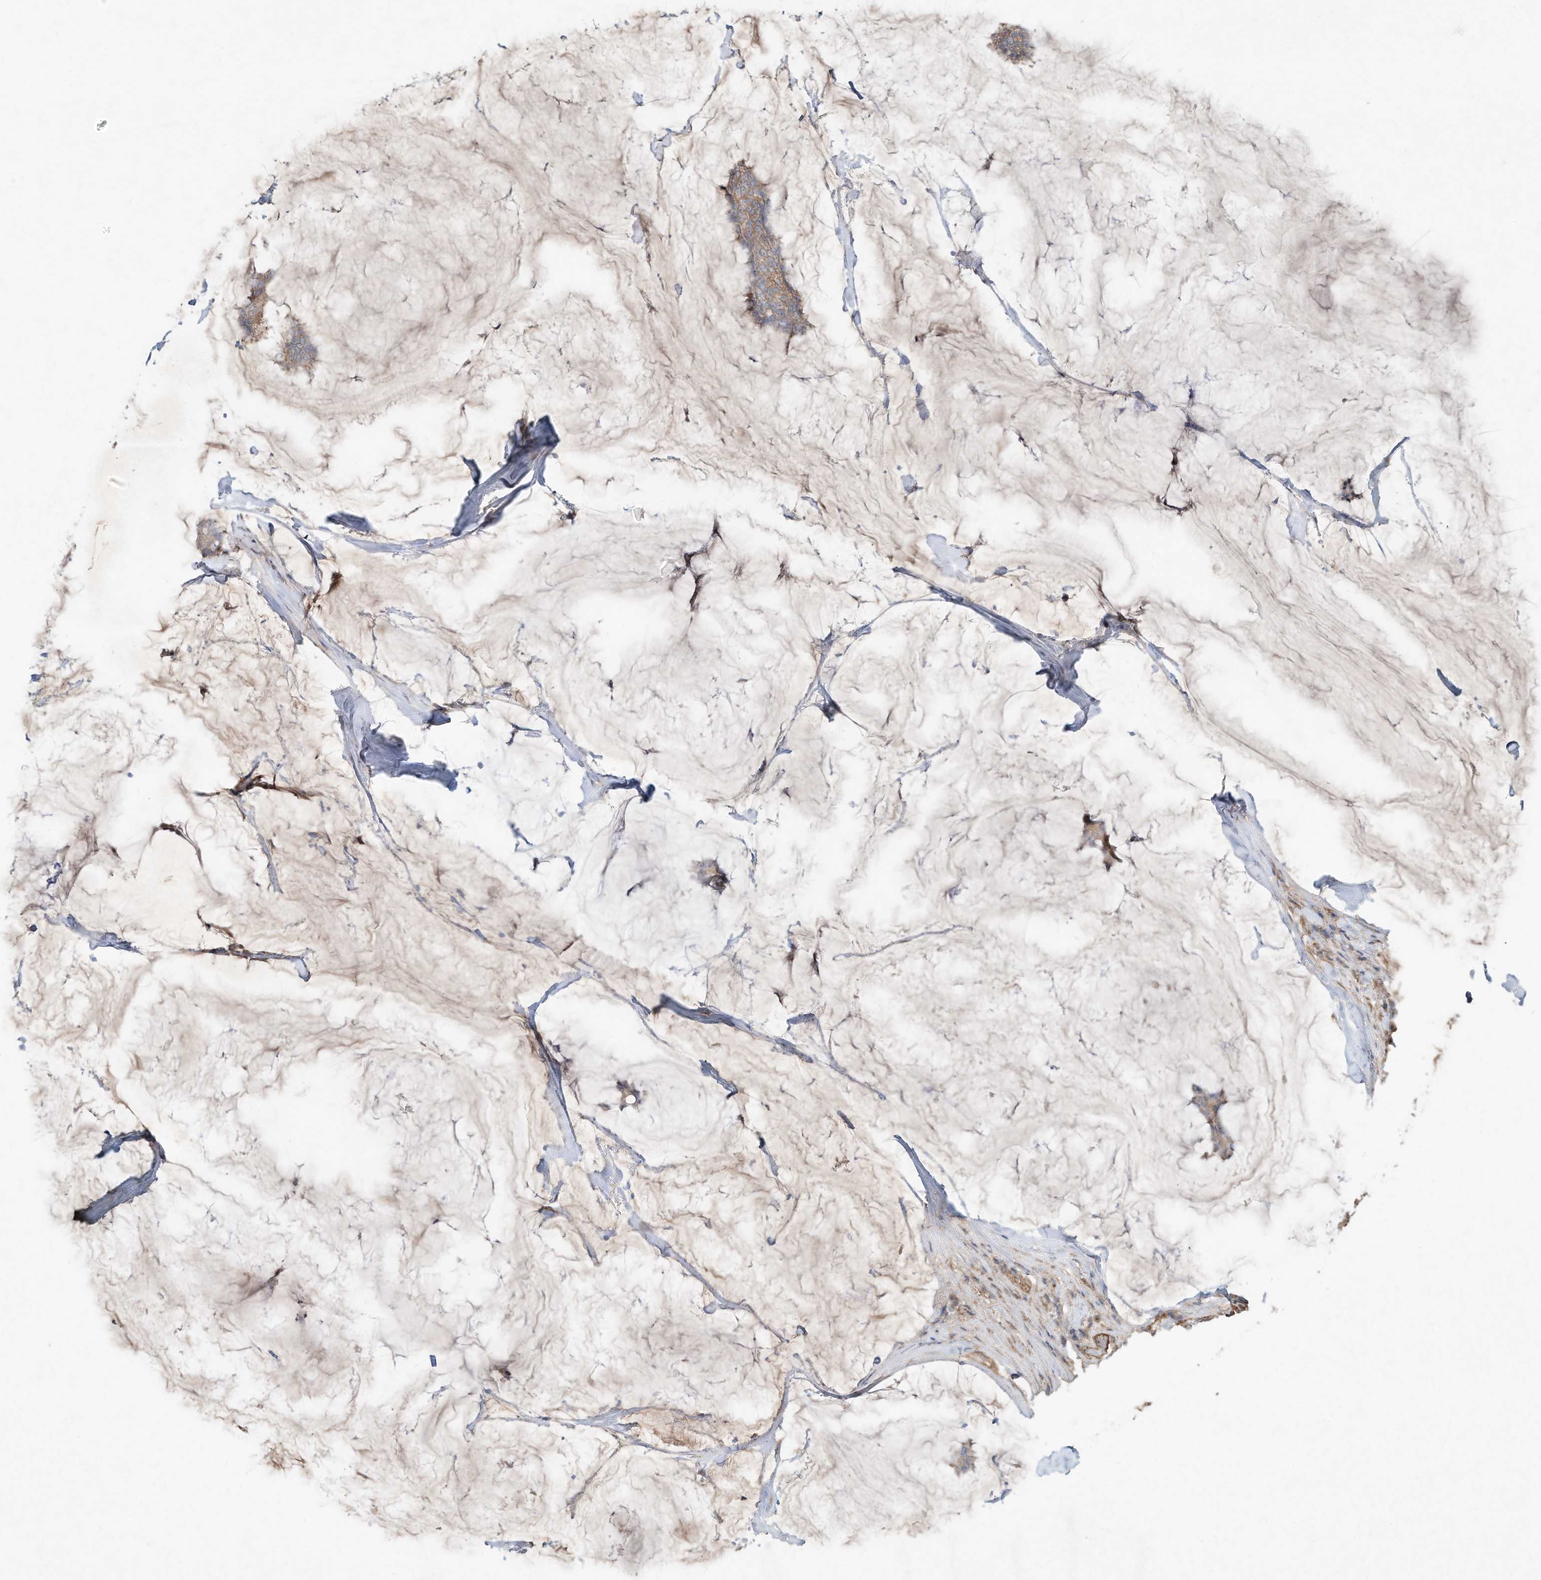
{"staining": {"intensity": "weak", "quantity": ">75%", "location": "cytoplasmic/membranous"}, "tissue": "breast cancer", "cell_type": "Tumor cells", "image_type": "cancer", "snomed": [{"axis": "morphology", "description": "Duct carcinoma"}, {"axis": "topography", "description": "Breast"}], "caption": "Tumor cells demonstrate low levels of weak cytoplasmic/membranous expression in about >75% of cells in infiltrating ductal carcinoma (breast).", "gene": "HTR5A", "patient": {"sex": "female", "age": 93}}